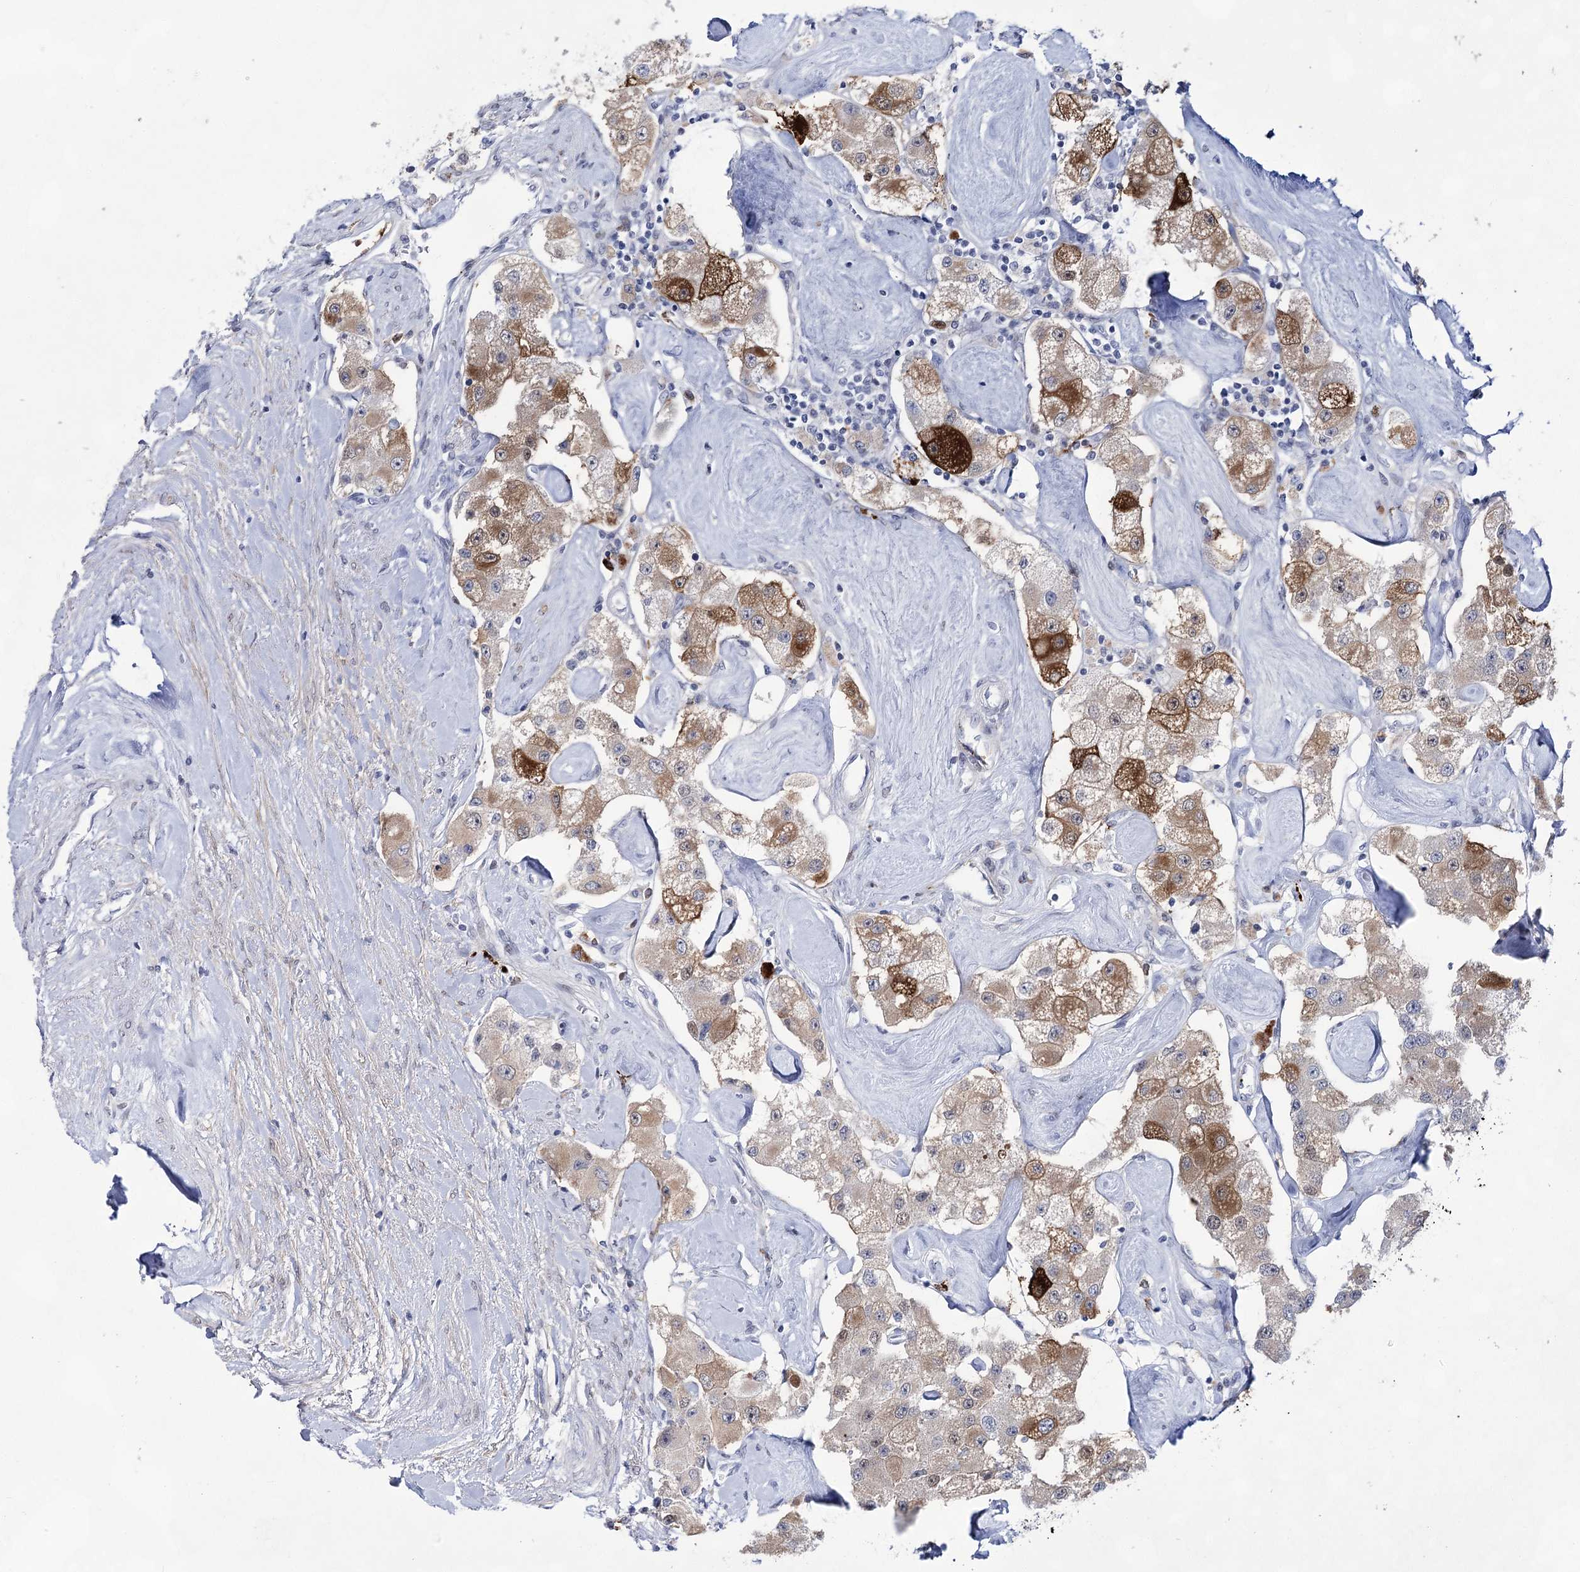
{"staining": {"intensity": "strong", "quantity": "<25%", "location": "cytoplasmic/membranous"}, "tissue": "carcinoid", "cell_type": "Tumor cells", "image_type": "cancer", "snomed": [{"axis": "morphology", "description": "Carcinoid, malignant, NOS"}, {"axis": "topography", "description": "Pancreas"}], "caption": "Carcinoid tissue exhibits strong cytoplasmic/membranous expression in about <25% of tumor cells, visualized by immunohistochemistry. Using DAB (3,3'-diaminobenzidine) (brown) and hematoxylin (blue) stains, captured at high magnification using brightfield microscopy.", "gene": "UGDH", "patient": {"sex": "male", "age": 41}}